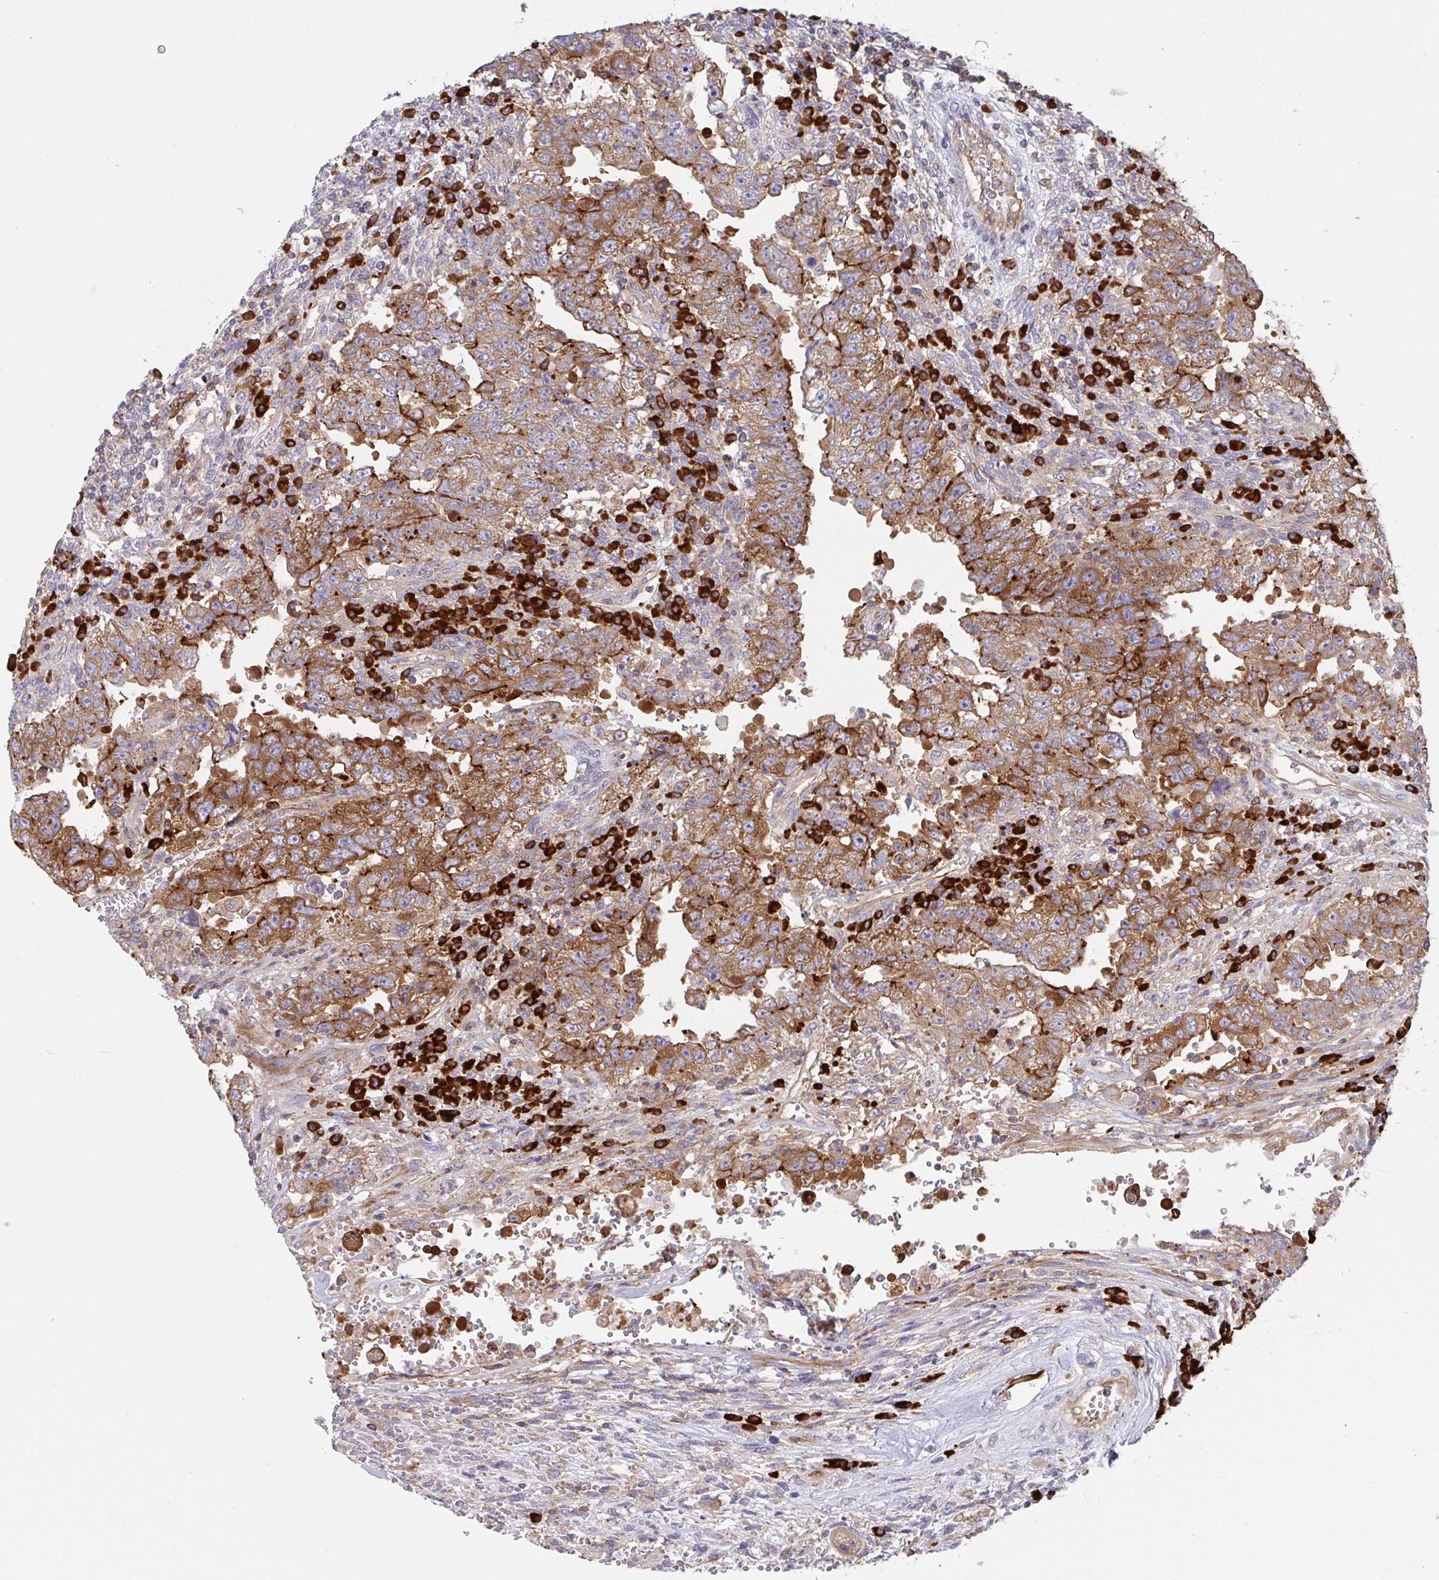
{"staining": {"intensity": "moderate", "quantity": ">75%", "location": "cytoplasmic/membranous"}, "tissue": "testis cancer", "cell_type": "Tumor cells", "image_type": "cancer", "snomed": [{"axis": "morphology", "description": "Carcinoma, Embryonal, NOS"}, {"axis": "topography", "description": "Testis"}], "caption": "Immunohistochemistry (DAB) staining of human testis cancer shows moderate cytoplasmic/membranous protein expression in approximately >75% of tumor cells.", "gene": "YARS2", "patient": {"sex": "male", "age": 26}}